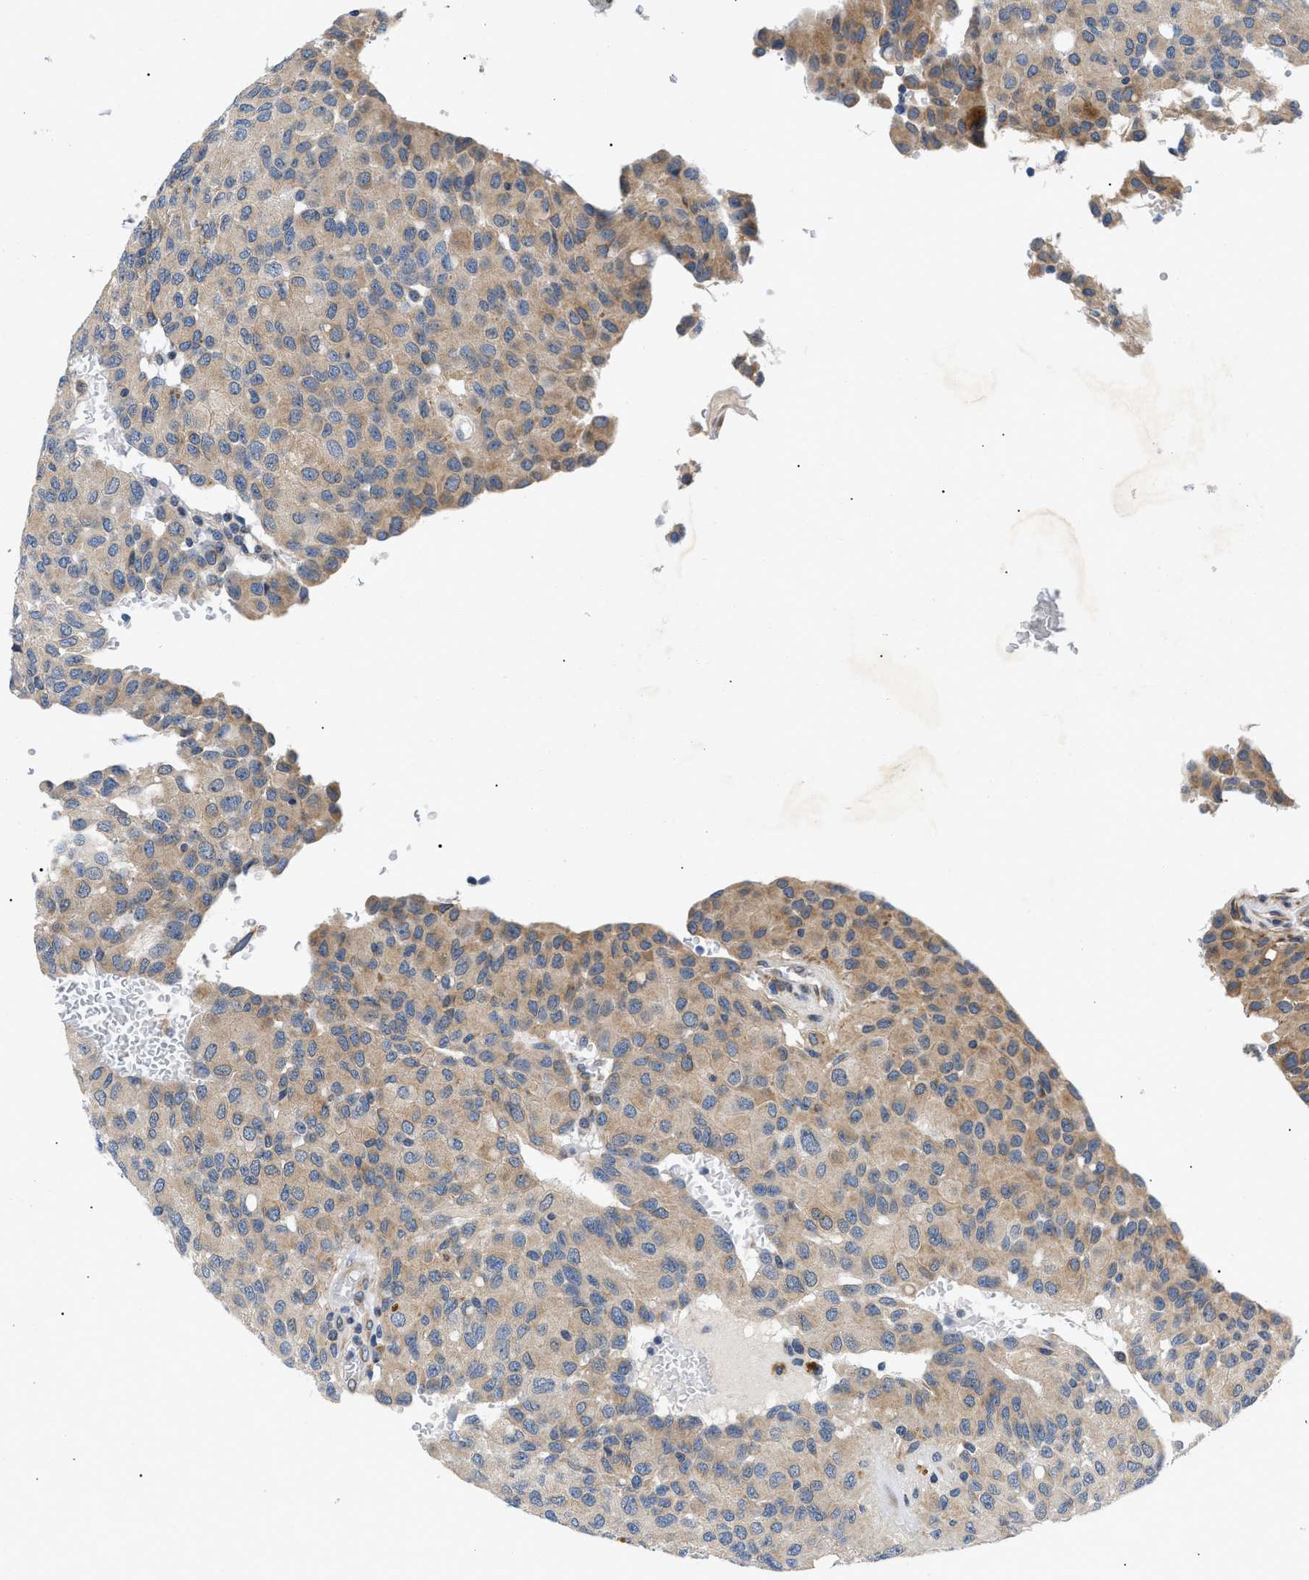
{"staining": {"intensity": "weak", "quantity": "25%-75%", "location": "cytoplasmic/membranous"}, "tissue": "glioma", "cell_type": "Tumor cells", "image_type": "cancer", "snomed": [{"axis": "morphology", "description": "Glioma, malignant, High grade"}, {"axis": "topography", "description": "Brain"}], "caption": "A high-resolution micrograph shows IHC staining of glioma, which reveals weak cytoplasmic/membranous staining in about 25%-75% of tumor cells.", "gene": "DERL1", "patient": {"sex": "male", "age": 32}}